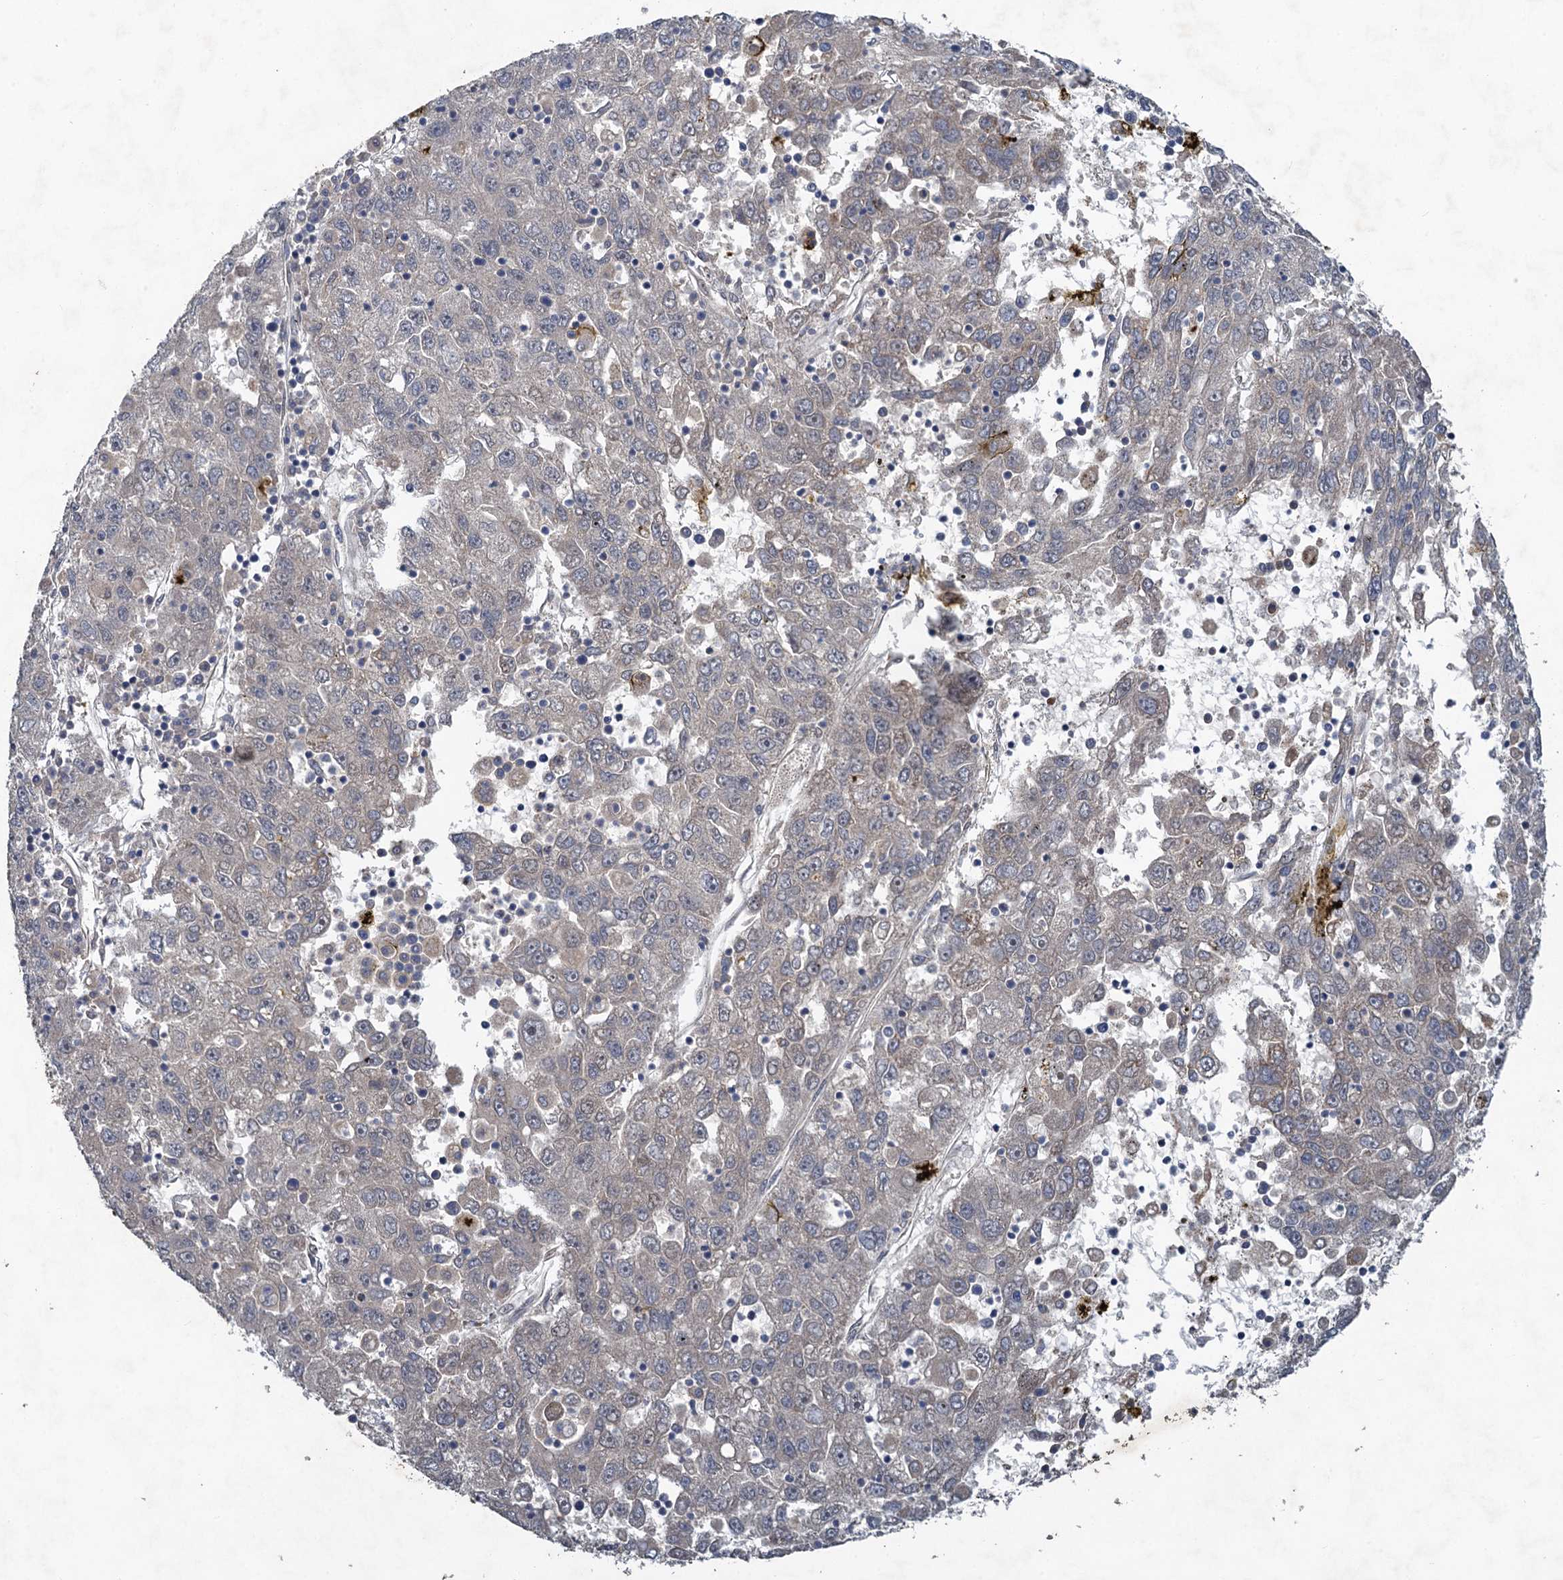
{"staining": {"intensity": "negative", "quantity": "none", "location": "none"}, "tissue": "liver cancer", "cell_type": "Tumor cells", "image_type": "cancer", "snomed": [{"axis": "morphology", "description": "Carcinoma, Hepatocellular, NOS"}, {"axis": "topography", "description": "Liver"}], "caption": "This photomicrograph is of liver hepatocellular carcinoma stained with immunohistochemistry (IHC) to label a protein in brown with the nuclei are counter-stained blue. There is no expression in tumor cells. (DAB IHC, high magnification).", "gene": "NUDT22", "patient": {"sex": "male", "age": 49}}